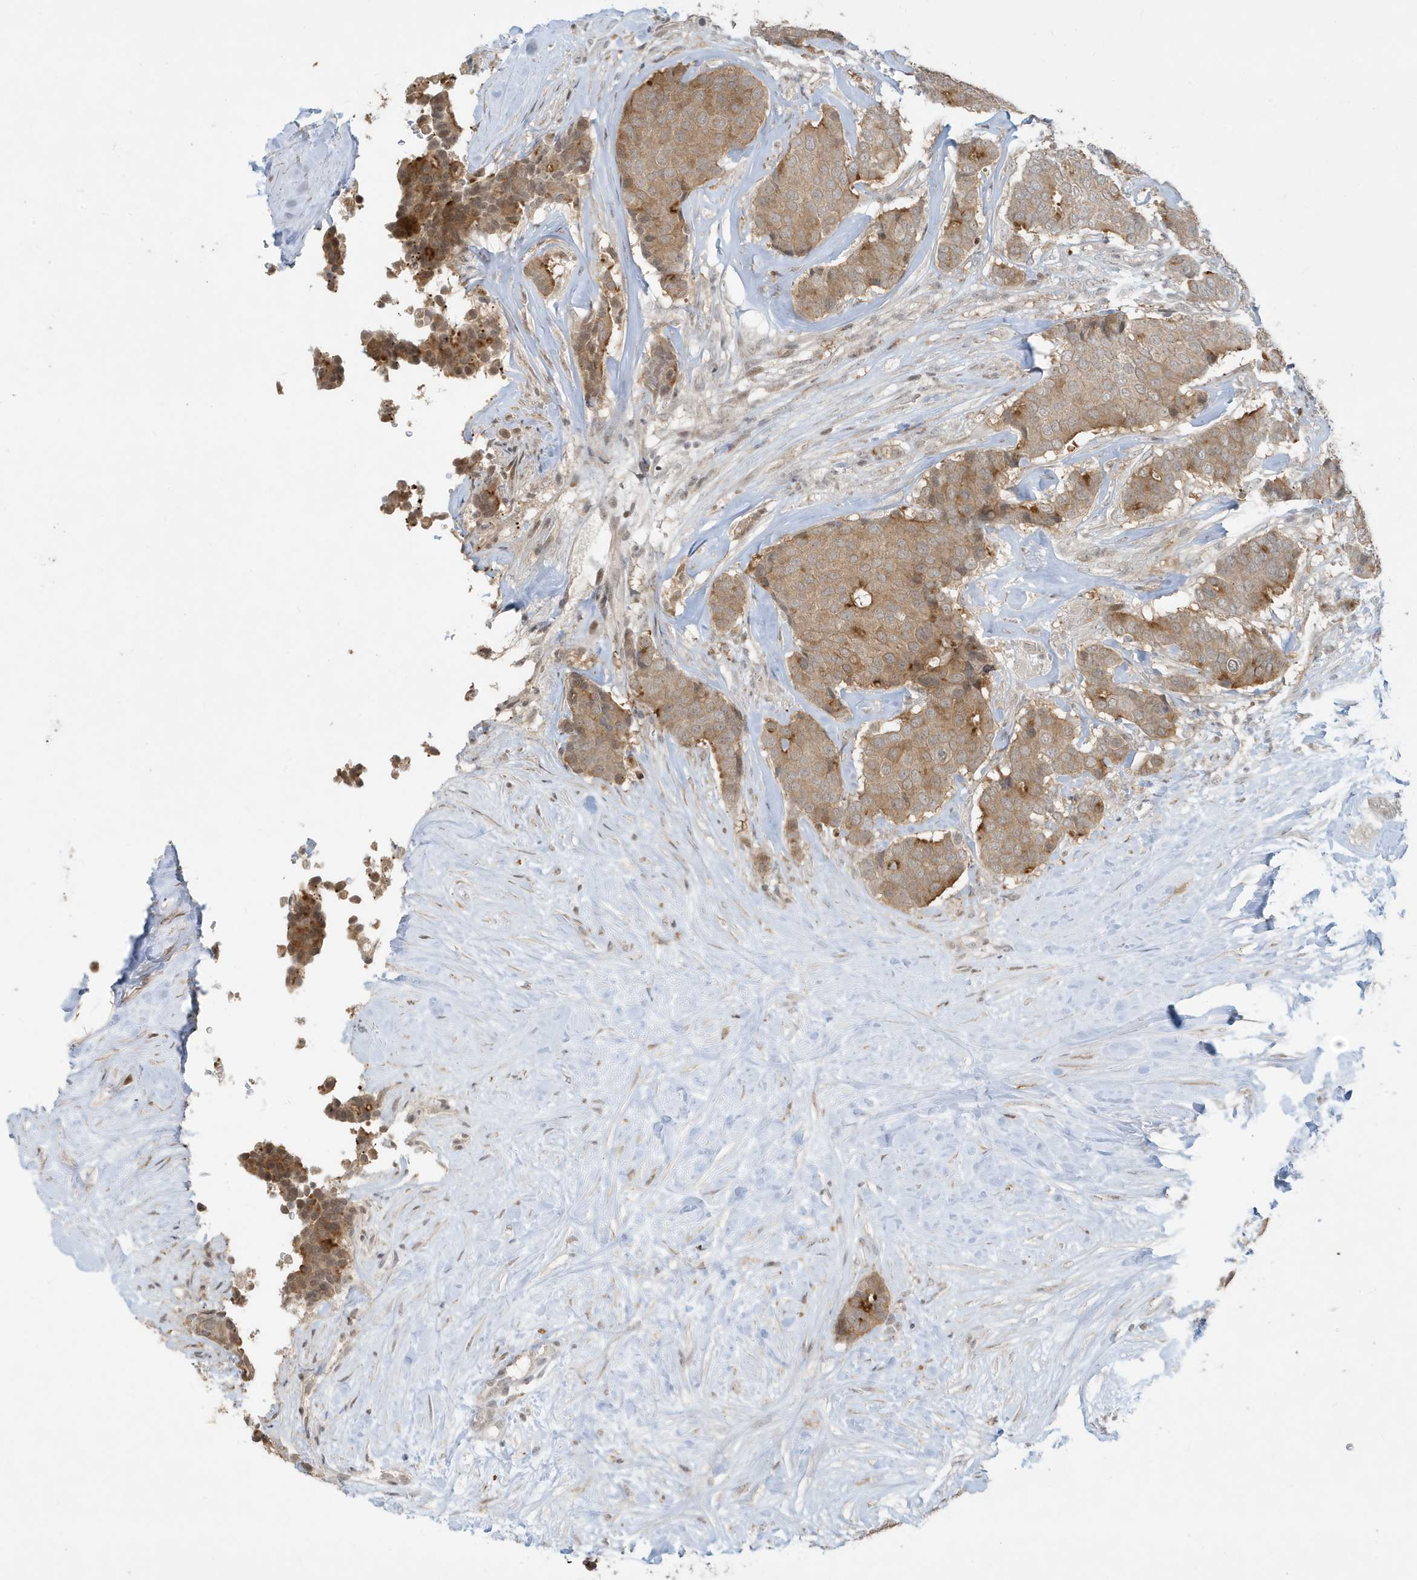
{"staining": {"intensity": "moderate", "quantity": ">75%", "location": "cytoplasmic/membranous"}, "tissue": "breast cancer", "cell_type": "Tumor cells", "image_type": "cancer", "snomed": [{"axis": "morphology", "description": "Duct carcinoma"}, {"axis": "topography", "description": "Breast"}], "caption": "Moderate cytoplasmic/membranous positivity is identified in approximately >75% of tumor cells in intraductal carcinoma (breast).", "gene": "PRRT3", "patient": {"sex": "female", "age": 75}}